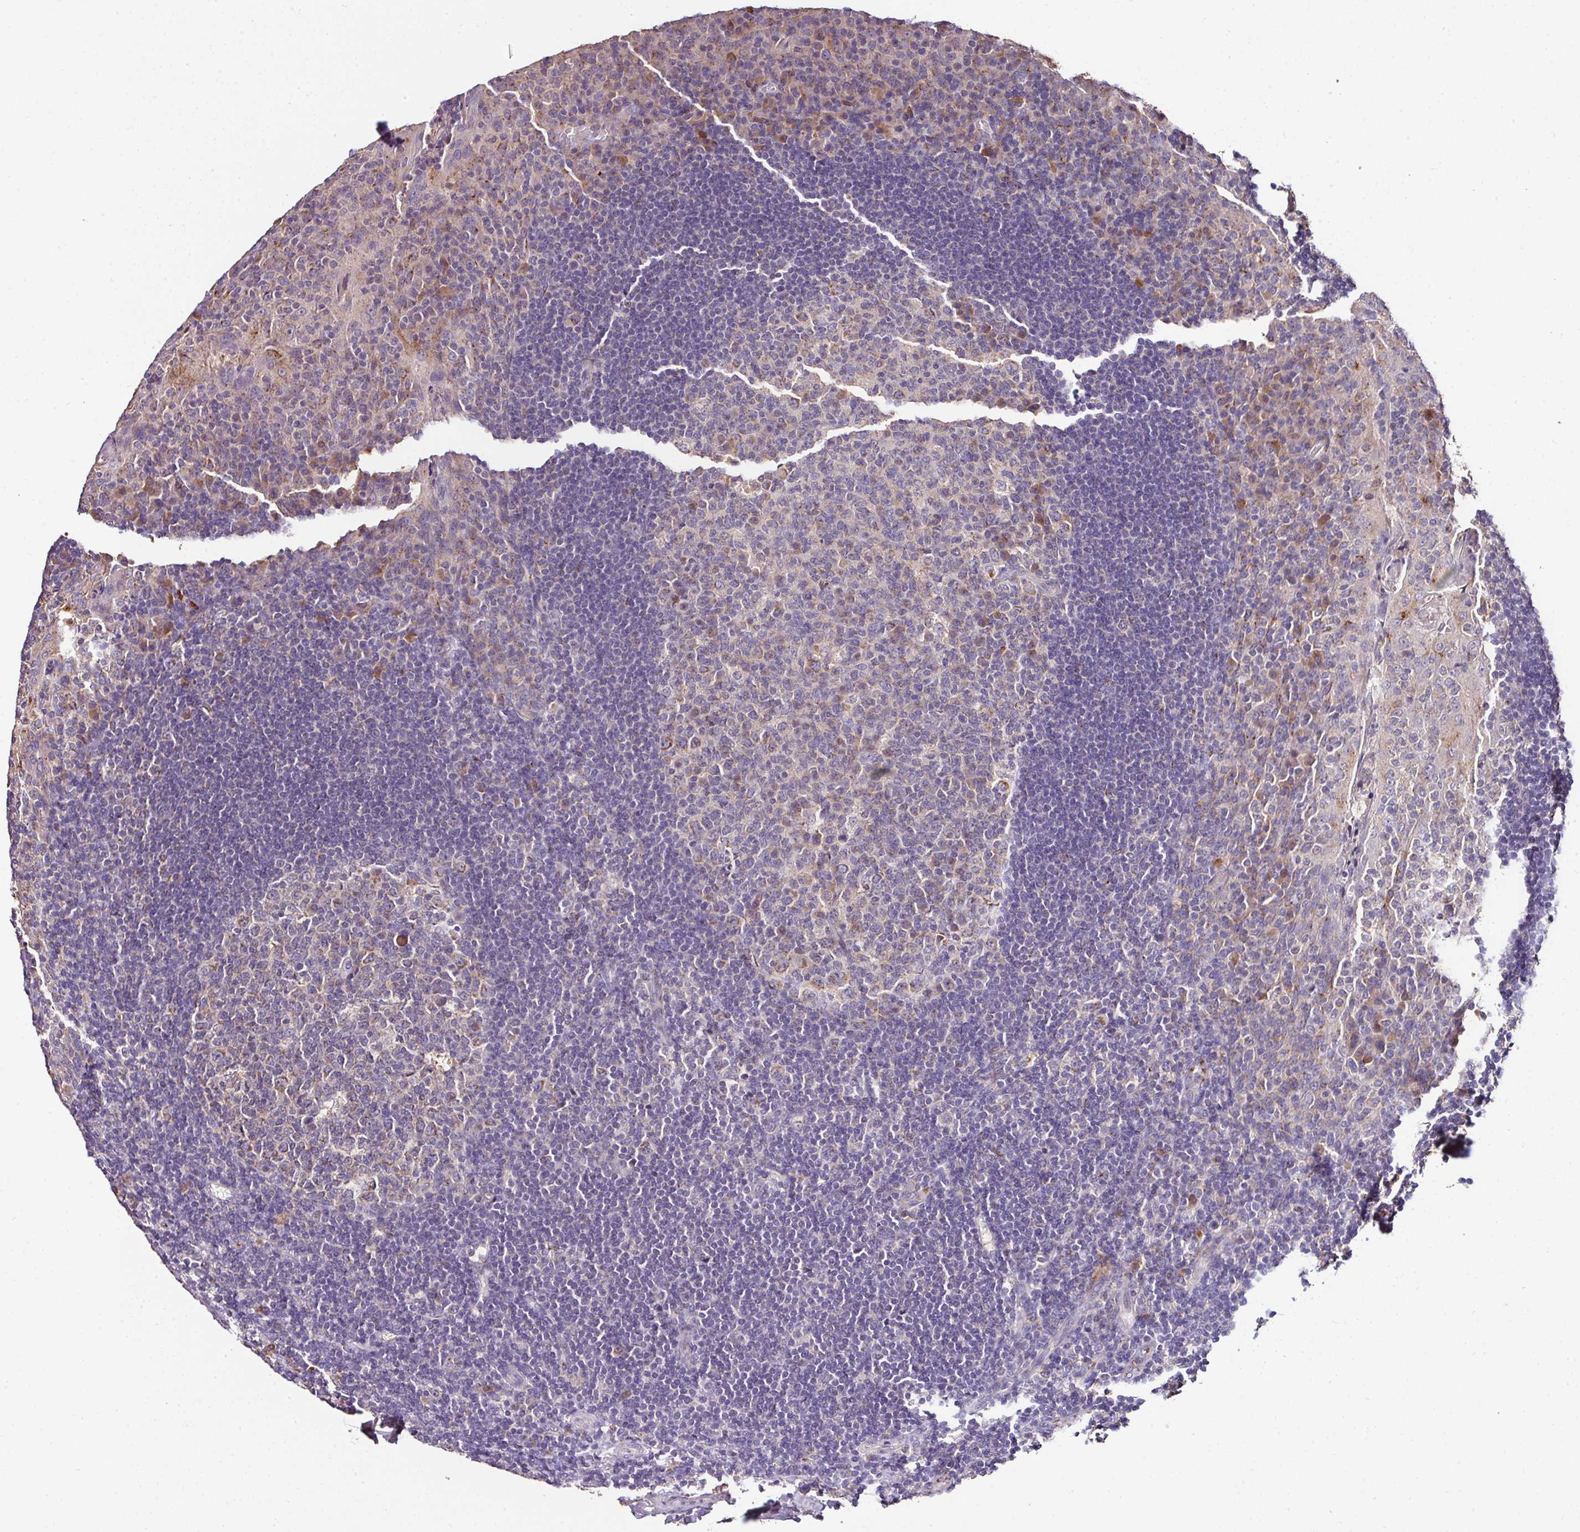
{"staining": {"intensity": "moderate", "quantity": "<25%", "location": "cytoplasmic/membranous"}, "tissue": "tonsil", "cell_type": "Germinal center cells", "image_type": "normal", "snomed": [{"axis": "morphology", "description": "Normal tissue, NOS"}, {"axis": "topography", "description": "Tonsil"}], "caption": "An immunohistochemistry micrograph of benign tissue is shown. Protein staining in brown labels moderate cytoplasmic/membranous positivity in tonsil within germinal center cells.", "gene": "CPD", "patient": {"sex": "male", "age": 17}}